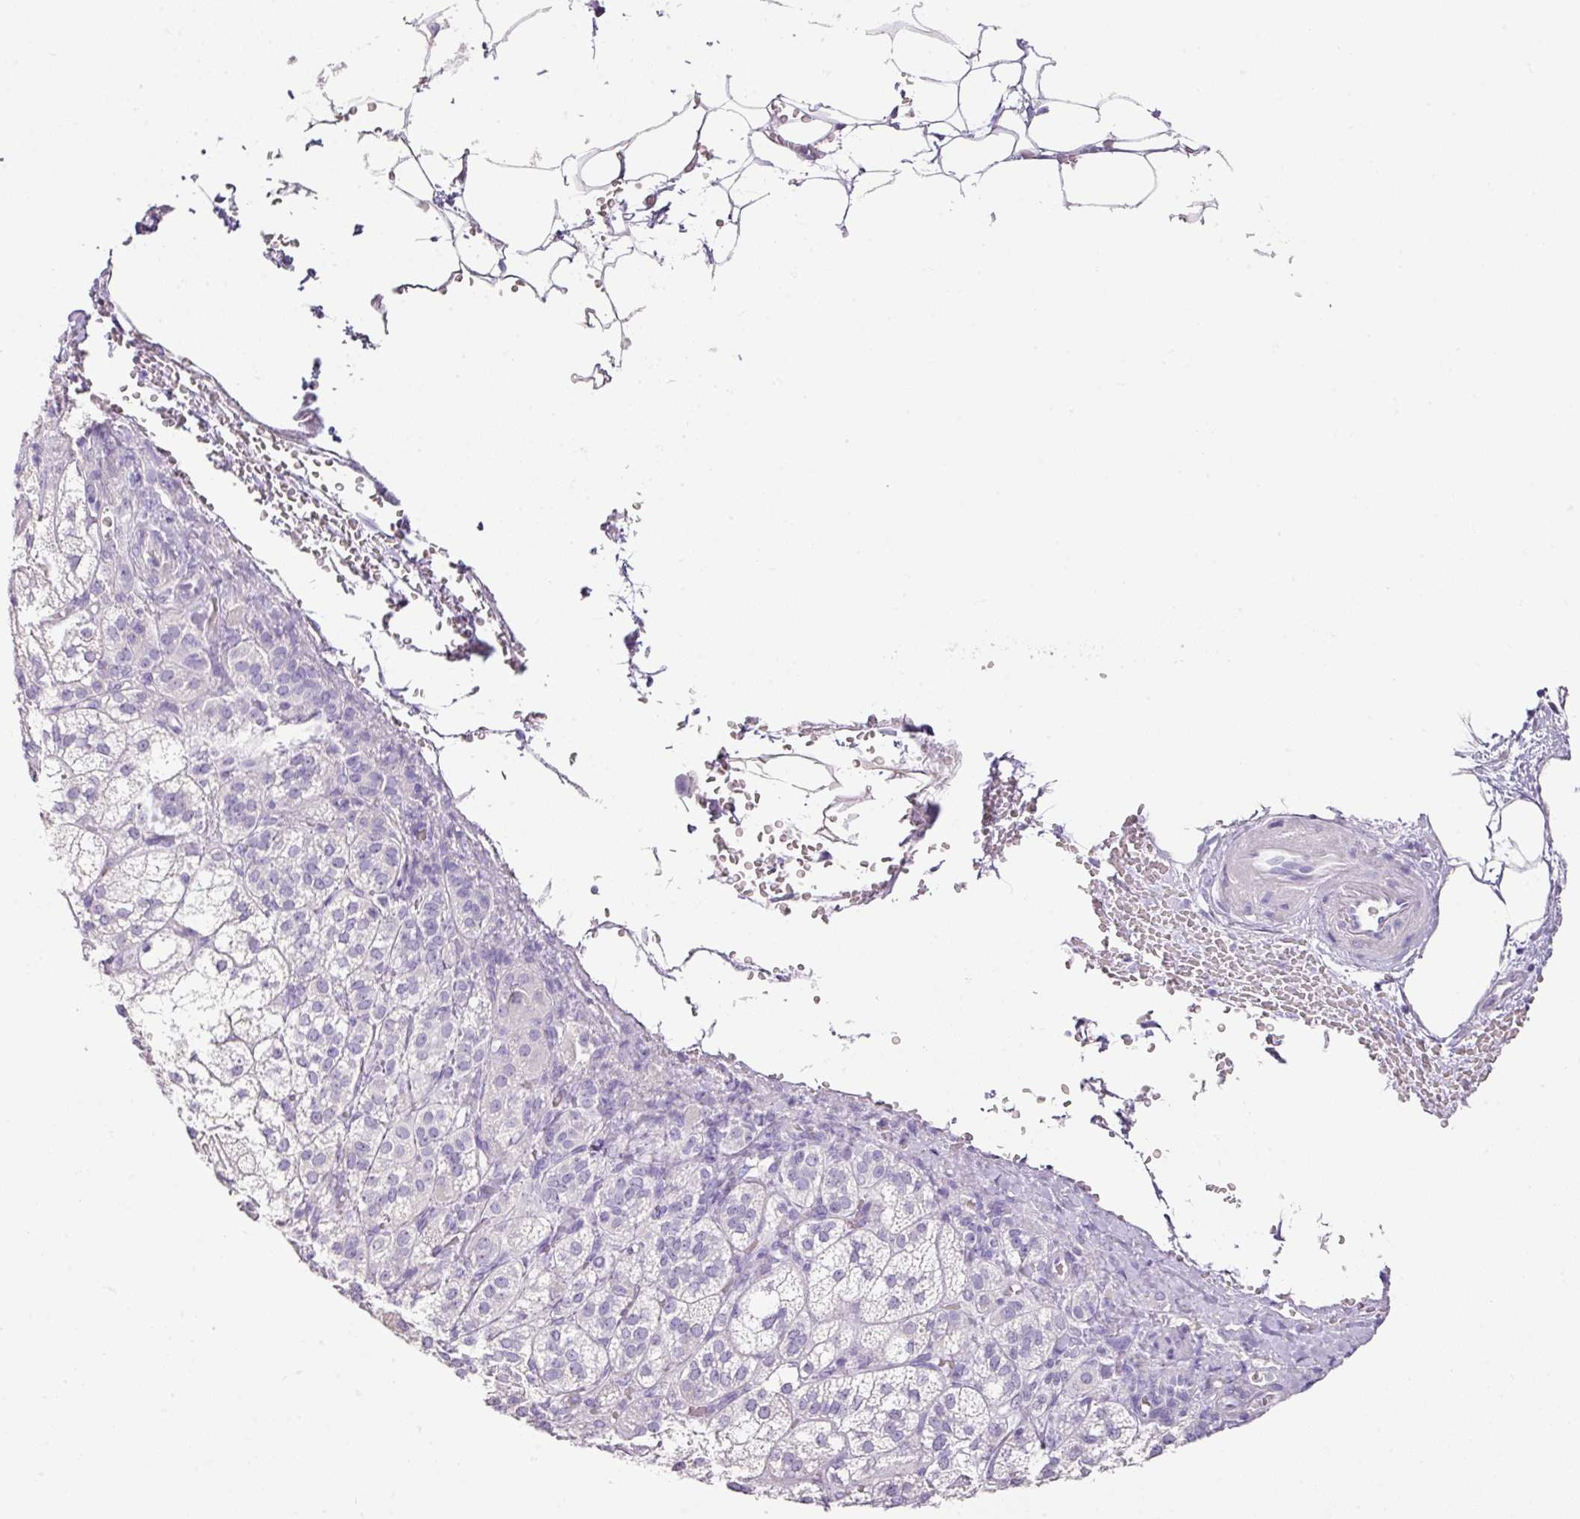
{"staining": {"intensity": "negative", "quantity": "none", "location": "none"}, "tissue": "adrenal gland", "cell_type": "Glandular cells", "image_type": "normal", "snomed": [{"axis": "morphology", "description": "Normal tissue, NOS"}, {"axis": "topography", "description": "Adrenal gland"}], "caption": "A high-resolution histopathology image shows immunohistochemistry (IHC) staining of normal adrenal gland, which exhibits no significant staining in glandular cells.", "gene": "TARM1", "patient": {"sex": "female", "age": 60}}